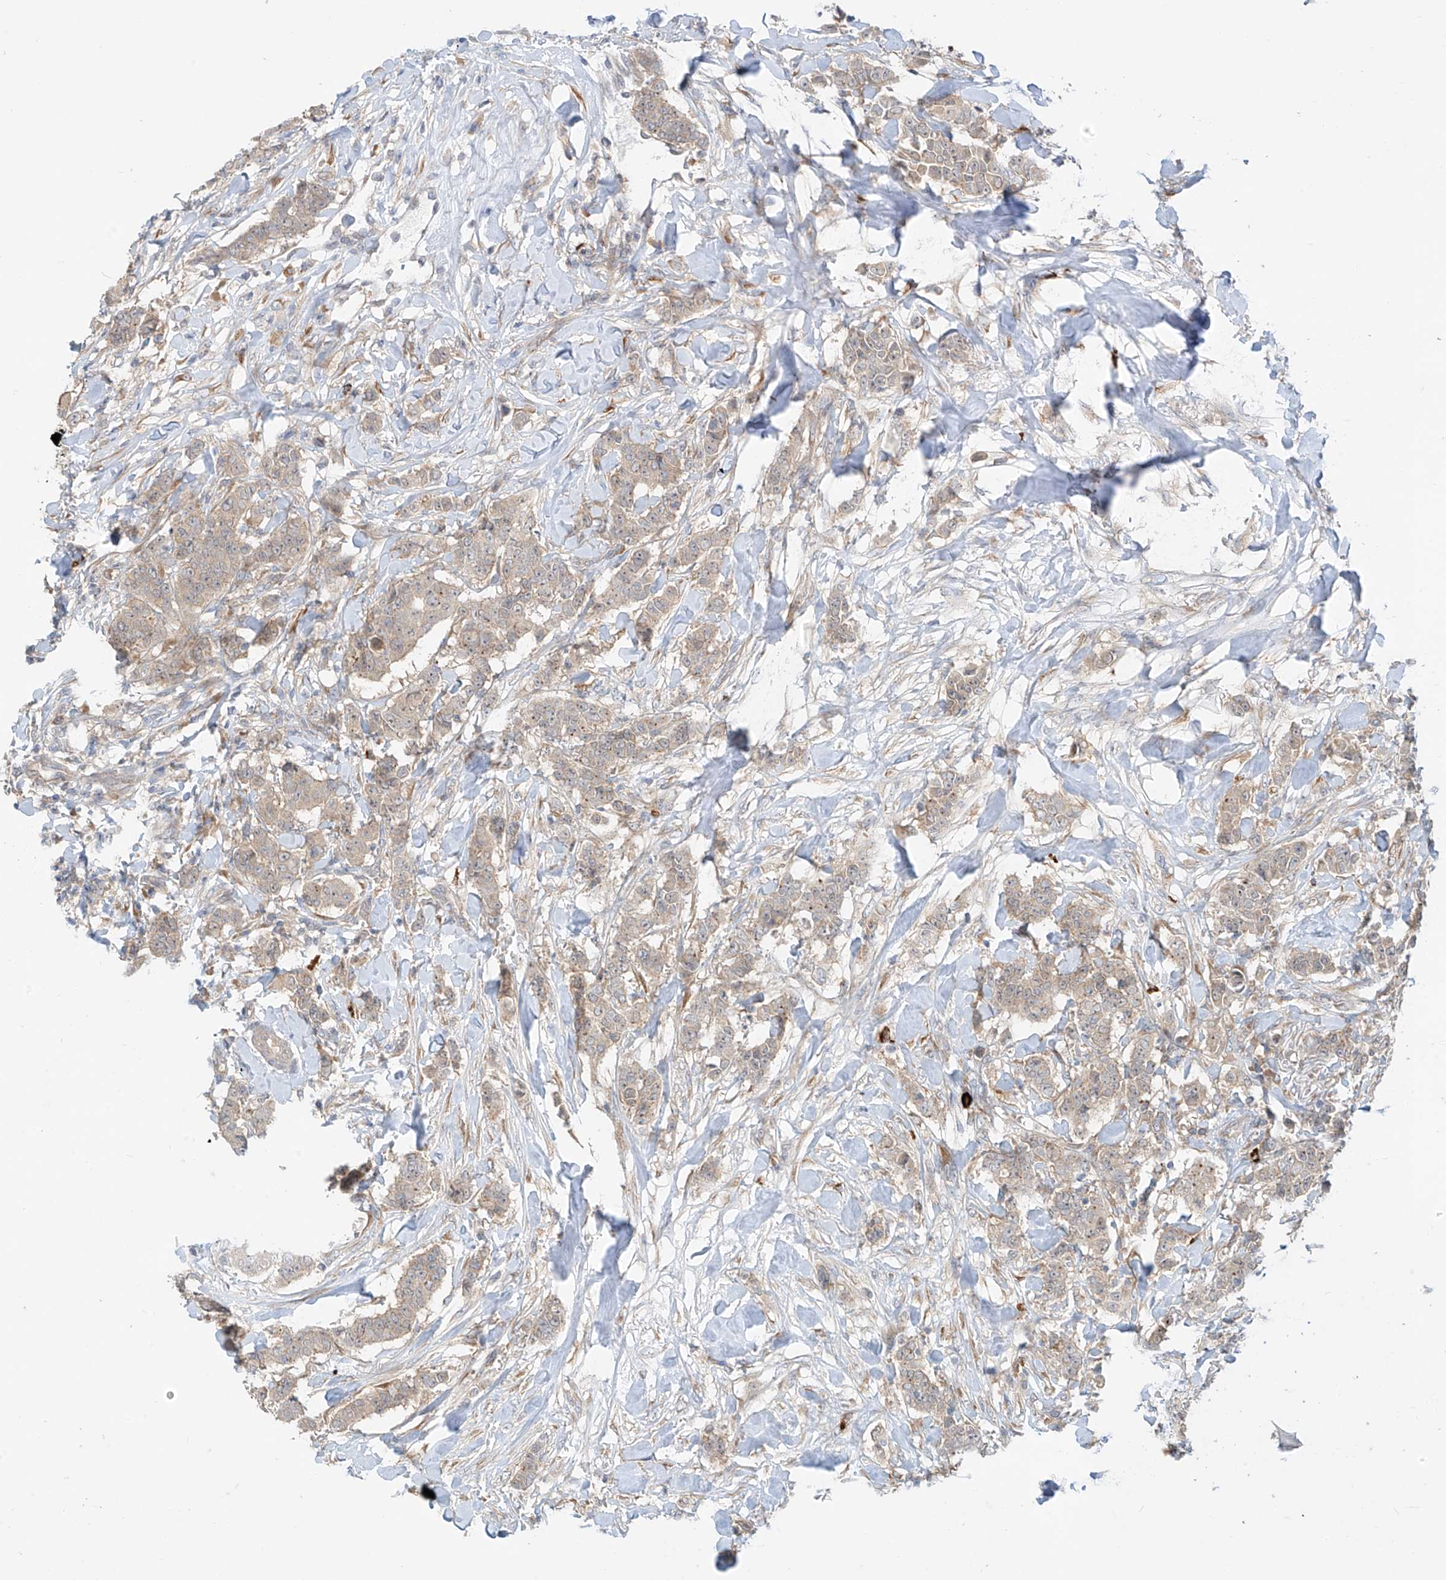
{"staining": {"intensity": "weak", "quantity": "<25%", "location": "cytoplasmic/membranous"}, "tissue": "breast cancer", "cell_type": "Tumor cells", "image_type": "cancer", "snomed": [{"axis": "morphology", "description": "Duct carcinoma"}, {"axis": "topography", "description": "Breast"}], "caption": "The histopathology image demonstrates no significant expression in tumor cells of infiltrating ductal carcinoma (breast).", "gene": "MTUS2", "patient": {"sex": "female", "age": 40}}